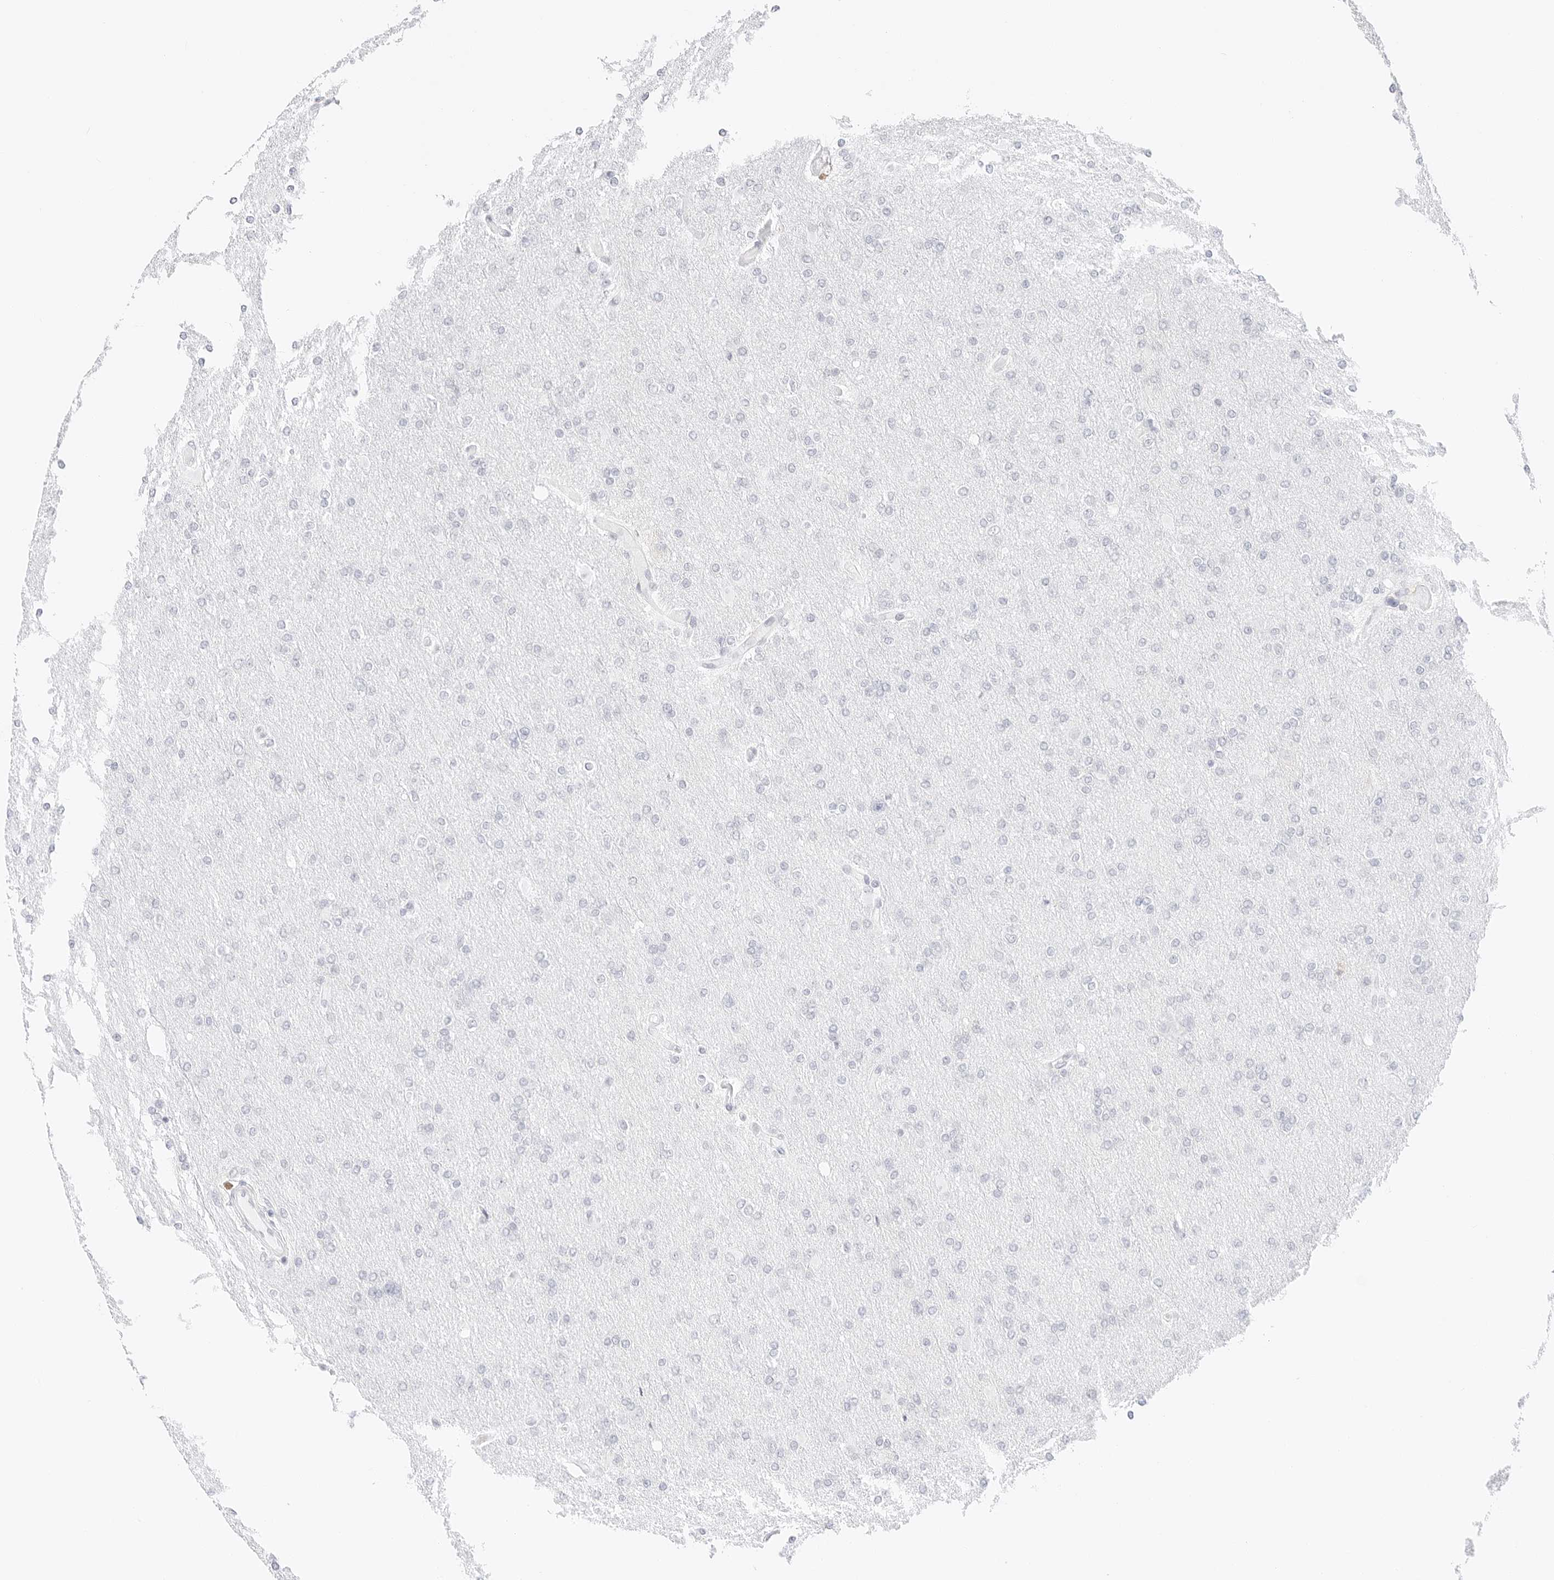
{"staining": {"intensity": "negative", "quantity": "none", "location": "none"}, "tissue": "glioma", "cell_type": "Tumor cells", "image_type": "cancer", "snomed": [{"axis": "morphology", "description": "Glioma, malignant, High grade"}, {"axis": "topography", "description": "Cerebral cortex"}], "caption": "This is an immunohistochemistry image of malignant glioma (high-grade). There is no expression in tumor cells.", "gene": "CDH1", "patient": {"sex": "female", "age": 36}}